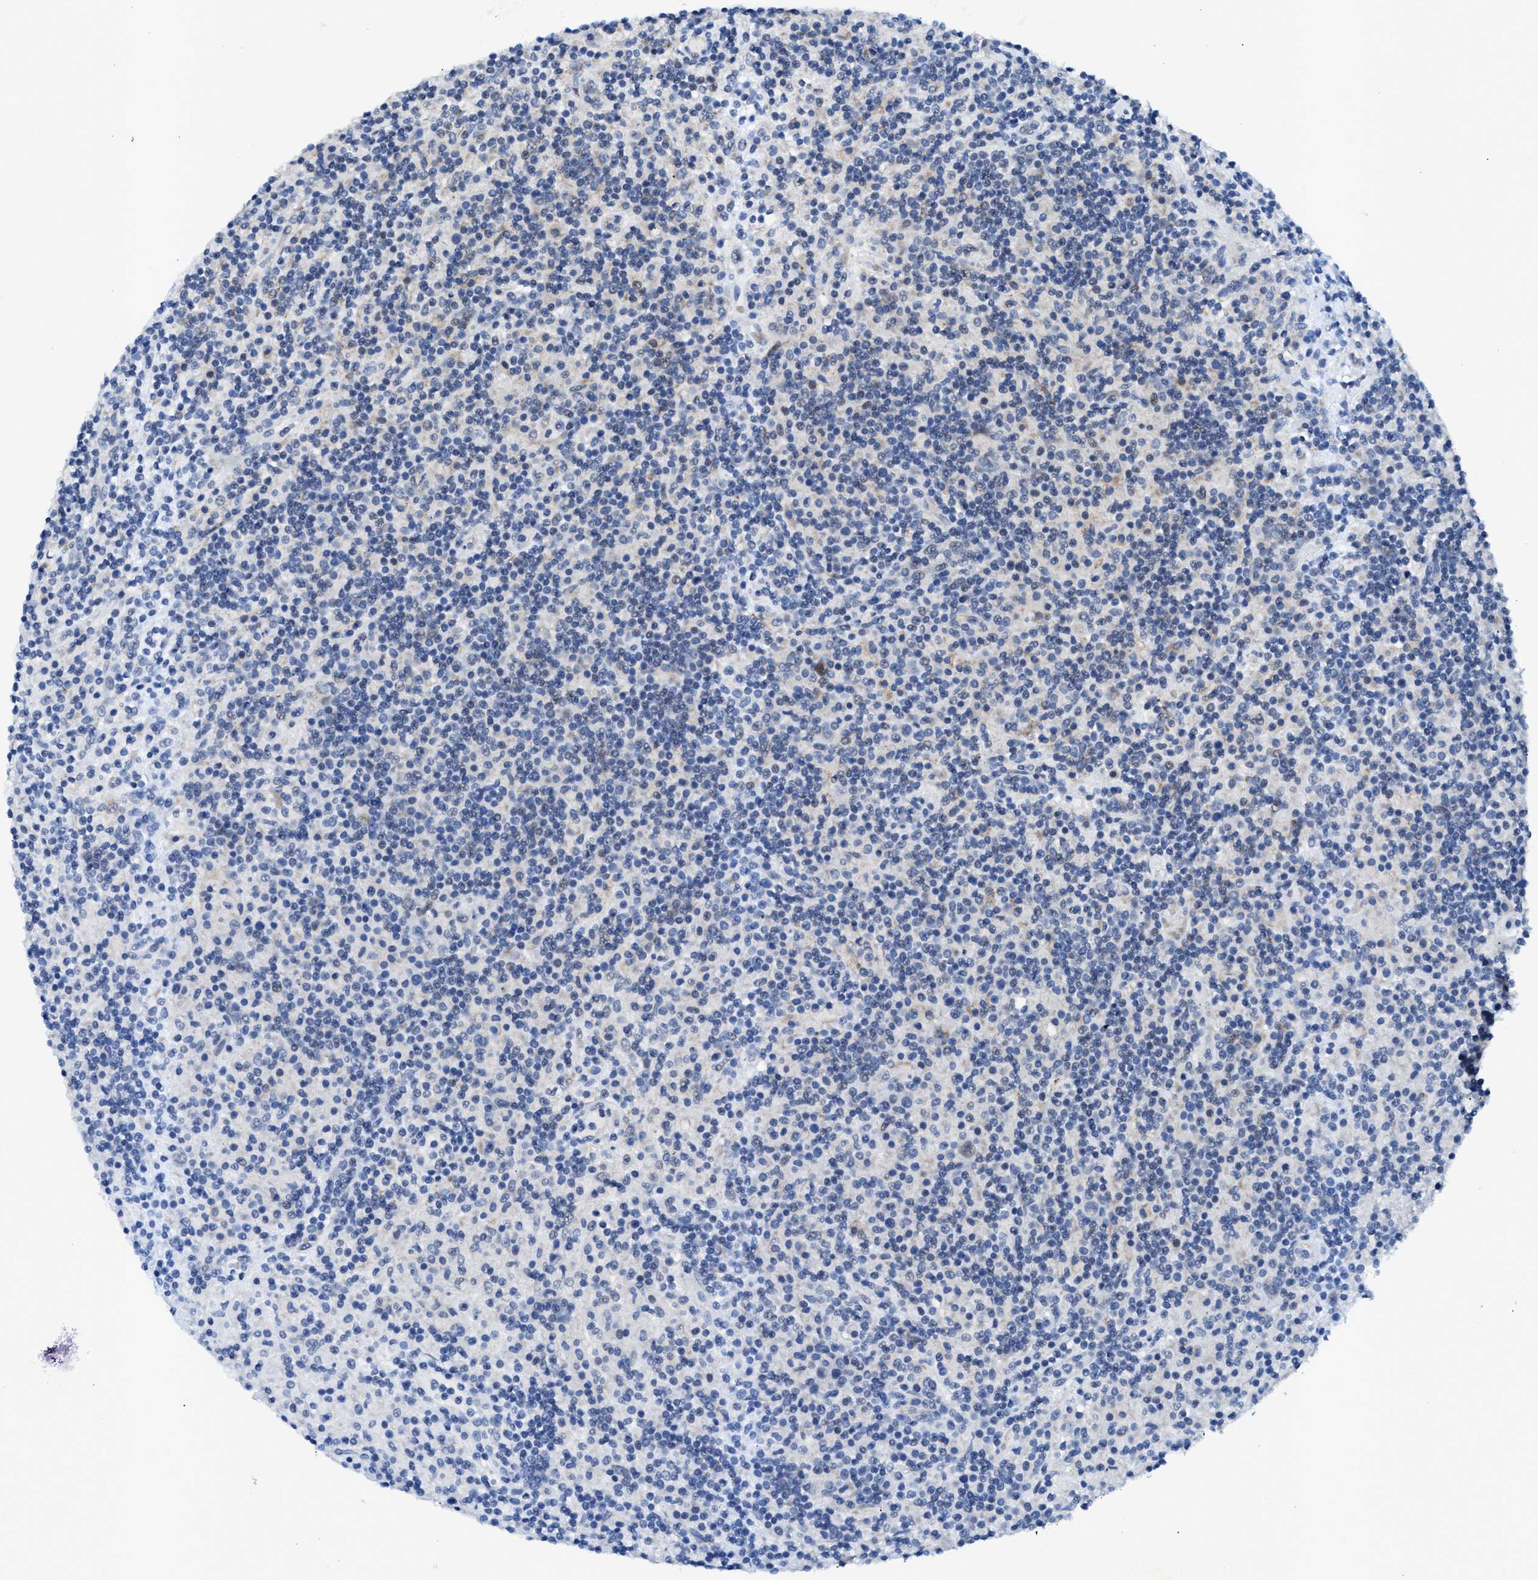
{"staining": {"intensity": "negative", "quantity": "none", "location": "none"}, "tissue": "lymphoma", "cell_type": "Tumor cells", "image_type": "cancer", "snomed": [{"axis": "morphology", "description": "Hodgkin's disease, NOS"}, {"axis": "topography", "description": "Lymph node"}], "caption": "The micrograph reveals no significant expression in tumor cells of lymphoma.", "gene": "JAG1", "patient": {"sex": "male", "age": 70}}